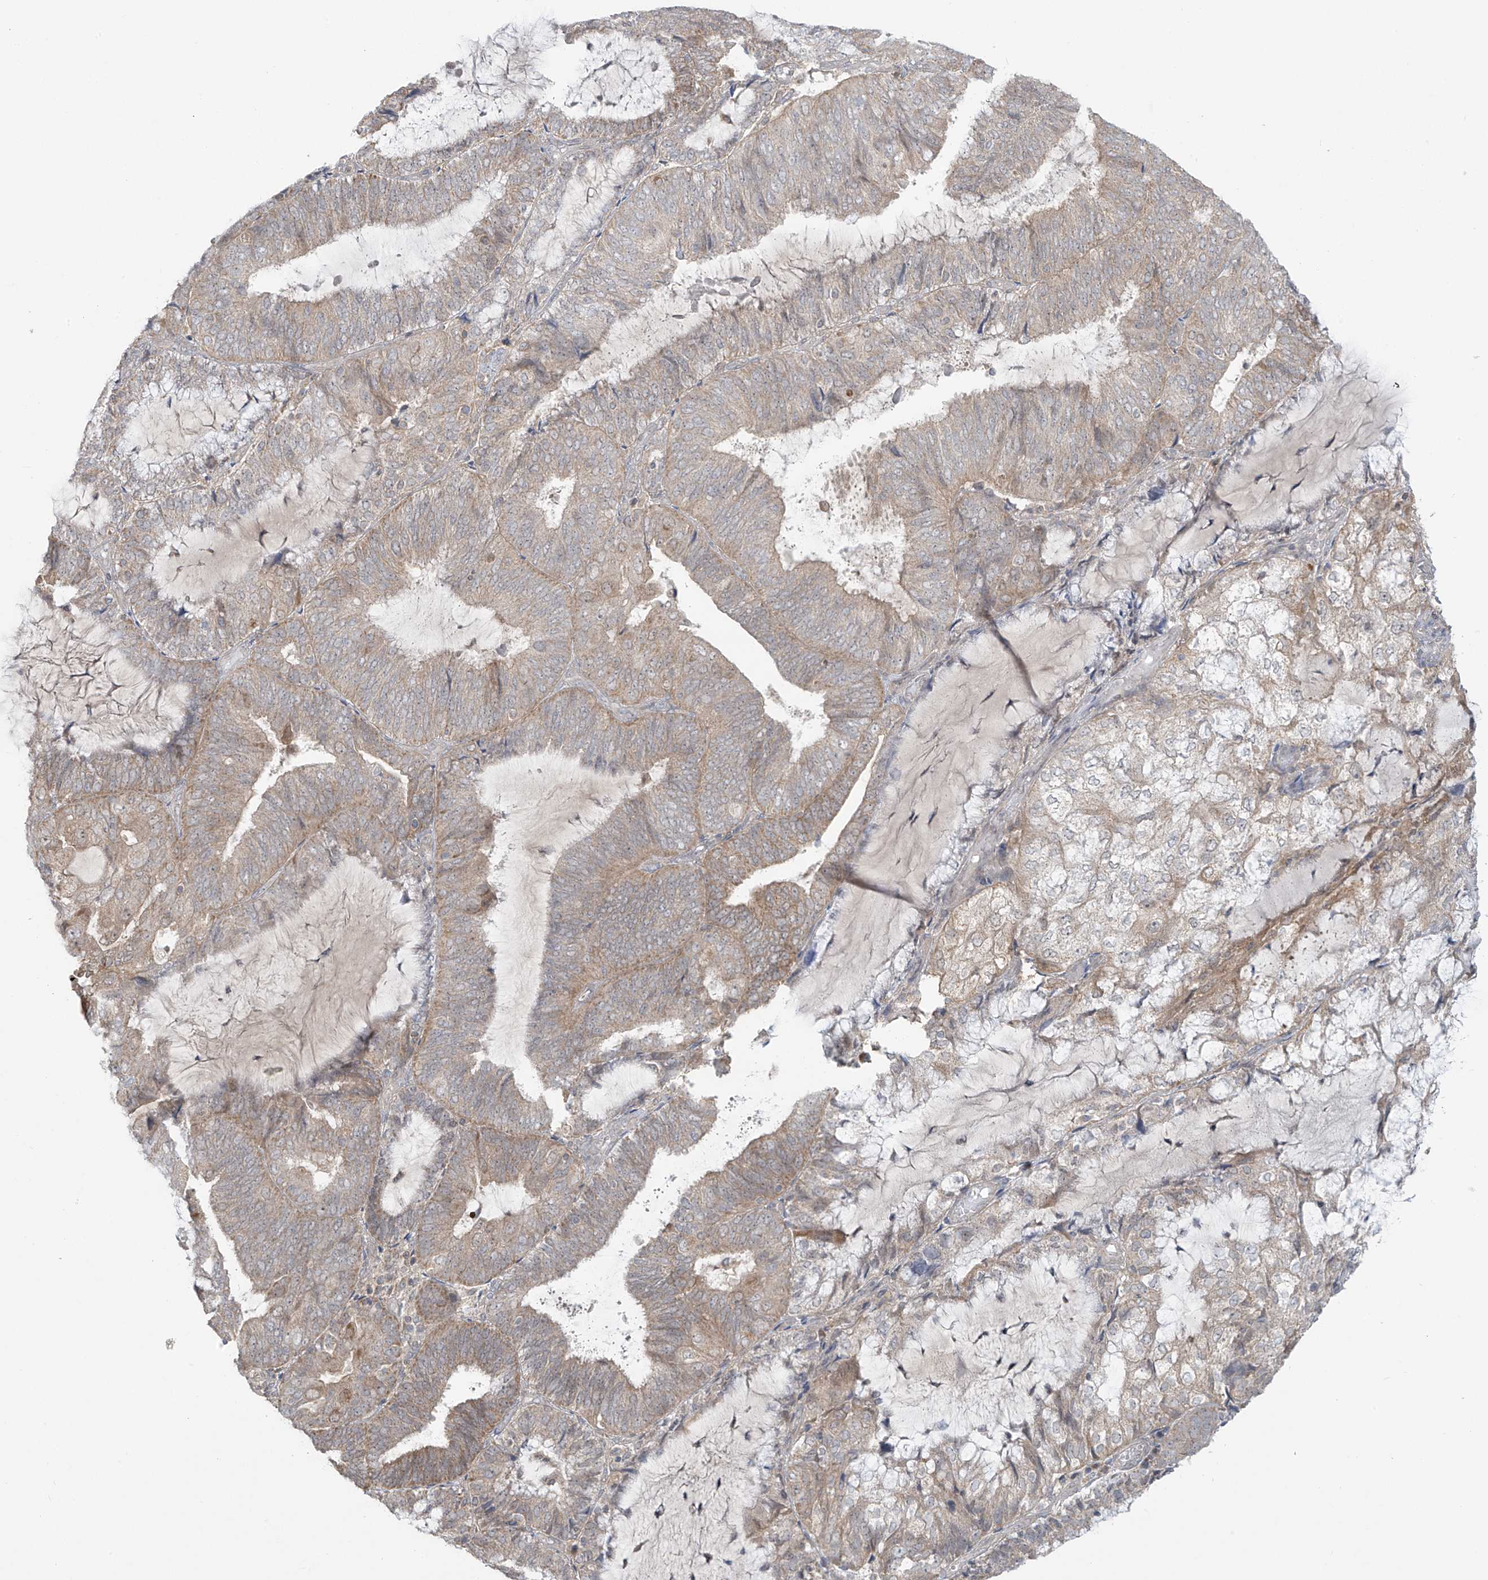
{"staining": {"intensity": "weak", "quantity": "<25%", "location": "cytoplasmic/membranous"}, "tissue": "endometrial cancer", "cell_type": "Tumor cells", "image_type": "cancer", "snomed": [{"axis": "morphology", "description": "Adenocarcinoma, NOS"}, {"axis": "topography", "description": "Endometrium"}], "caption": "Immunohistochemistry photomicrograph of human endometrial cancer stained for a protein (brown), which shows no expression in tumor cells.", "gene": "HDDC2", "patient": {"sex": "female", "age": 81}}